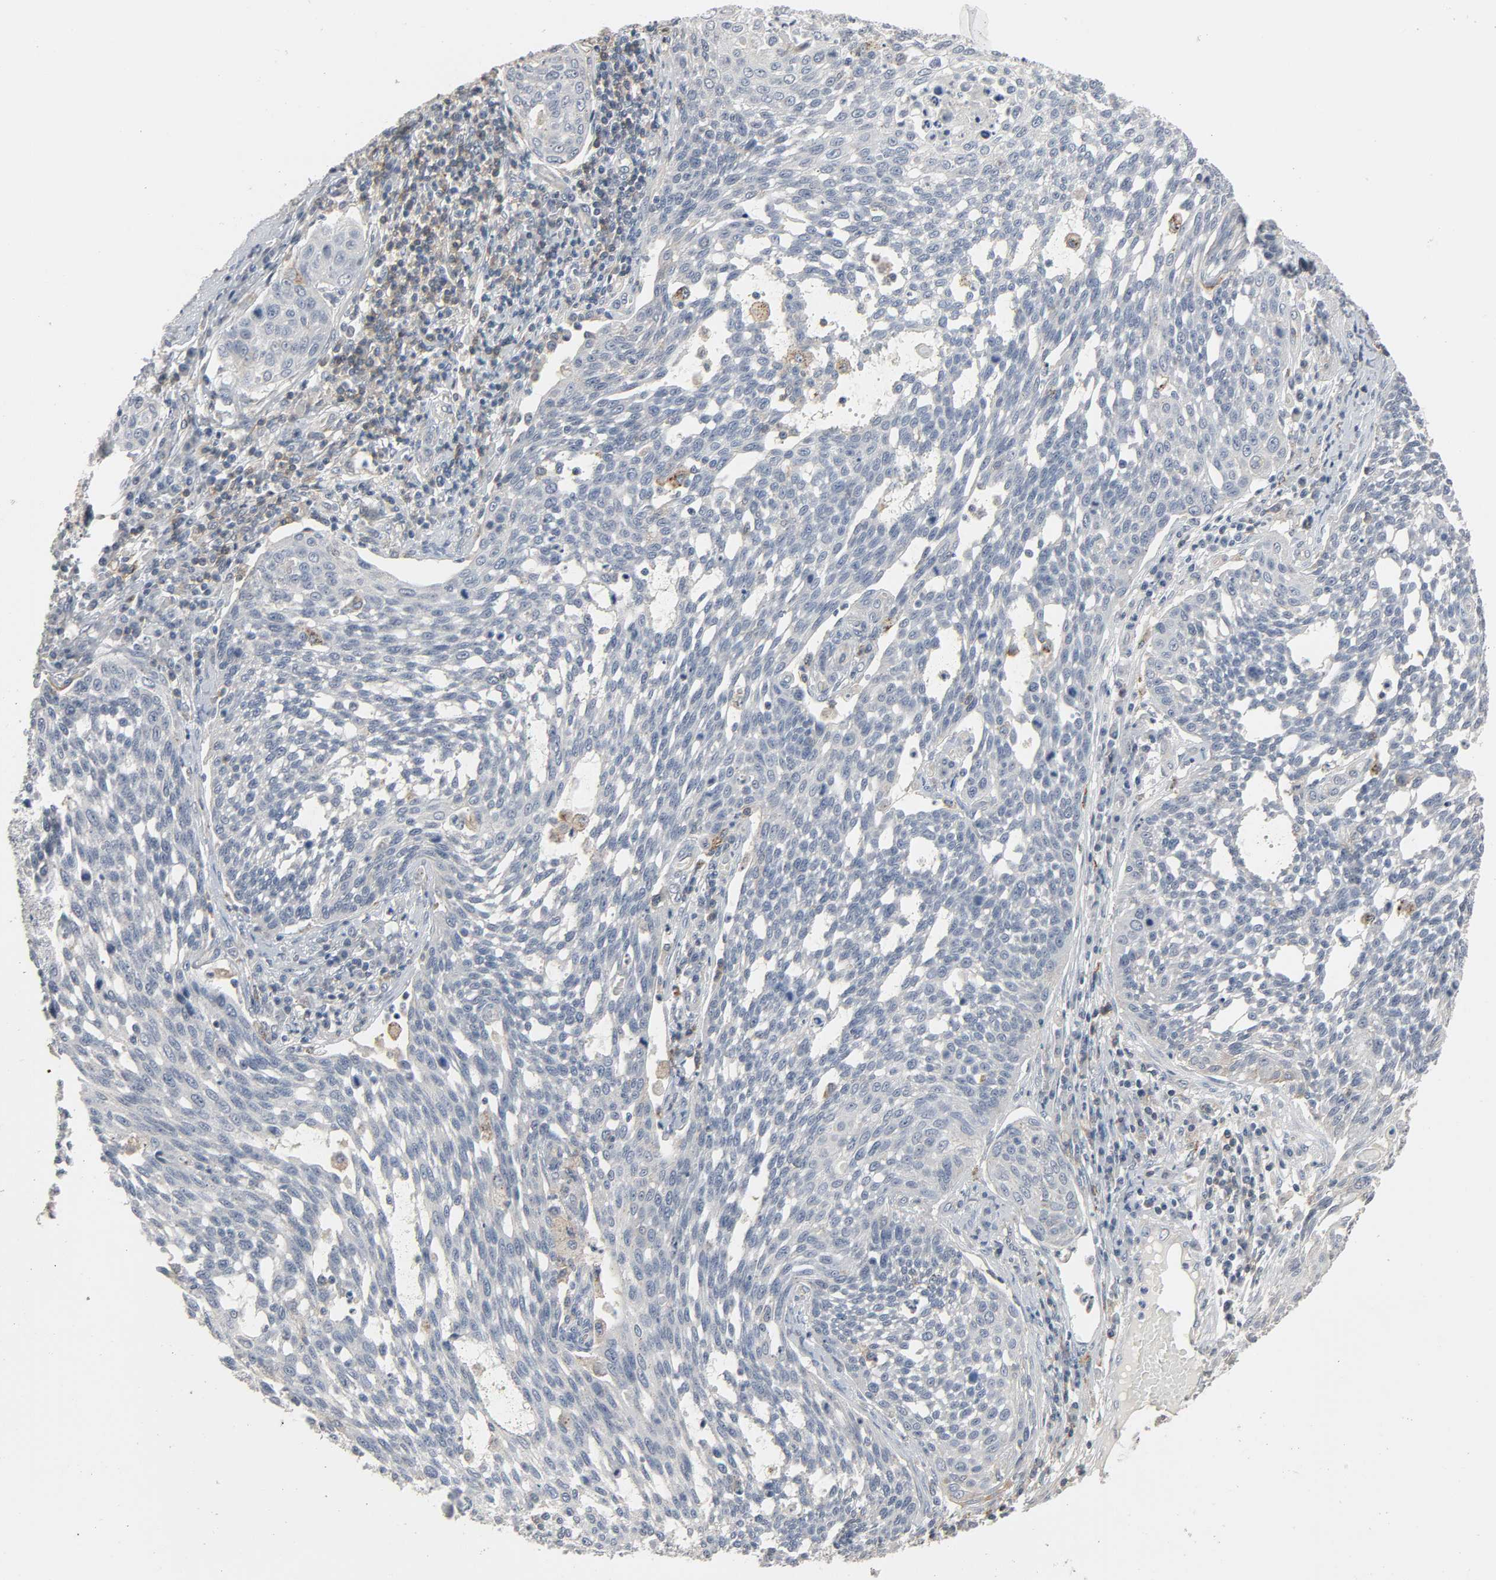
{"staining": {"intensity": "negative", "quantity": "none", "location": "none"}, "tissue": "cervical cancer", "cell_type": "Tumor cells", "image_type": "cancer", "snomed": [{"axis": "morphology", "description": "Squamous cell carcinoma, NOS"}, {"axis": "topography", "description": "Cervix"}], "caption": "An IHC histopathology image of cervical squamous cell carcinoma is shown. There is no staining in tumor cells of cervical squamous cell carcinoma.", "gene": "CD4", "patient": {"sex": "female", "age": 34}}